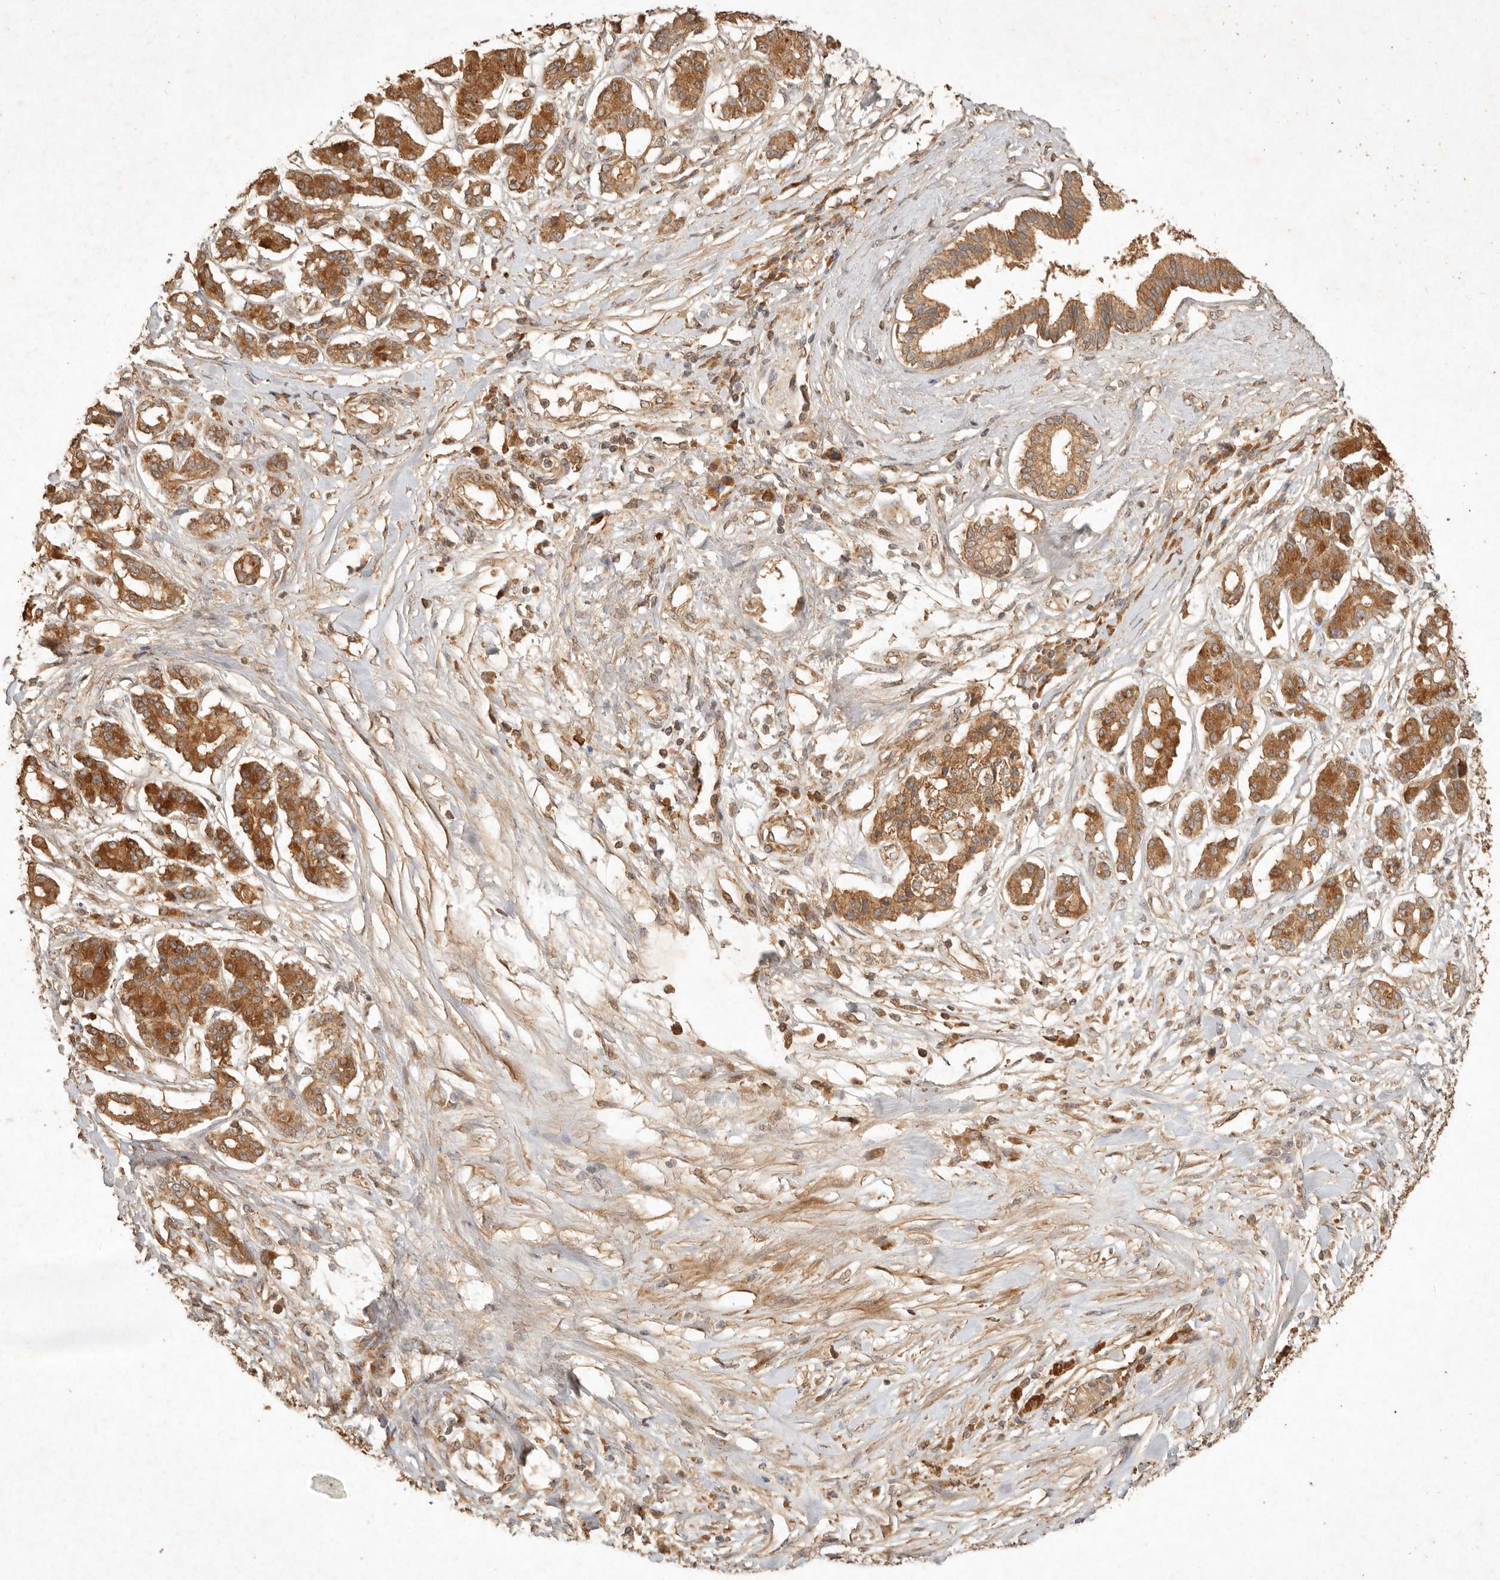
{"staining": {"intensity": "moderate", "quantity": ">75%", "location": "cytoplasmic/membranous"}, "tissue": "pancreatic cancer", "cell_type": "Tumor cells", "image_type": "cancer", "snomed": [{"axis": "morphology", "description": "Adenocarcinoma, NOS"}, {"axis": "topography", "description": "Pancreas"}], "caption": "Pancreatic cancer (adenocarcinoma) was stained to show a protein in brown. There is medium levels of moderate cytoplasmic/membranous expression in about >75% of tumor cells.", "gene": "CLEC4C", "patient": {"sex": "female", "age": 56}}